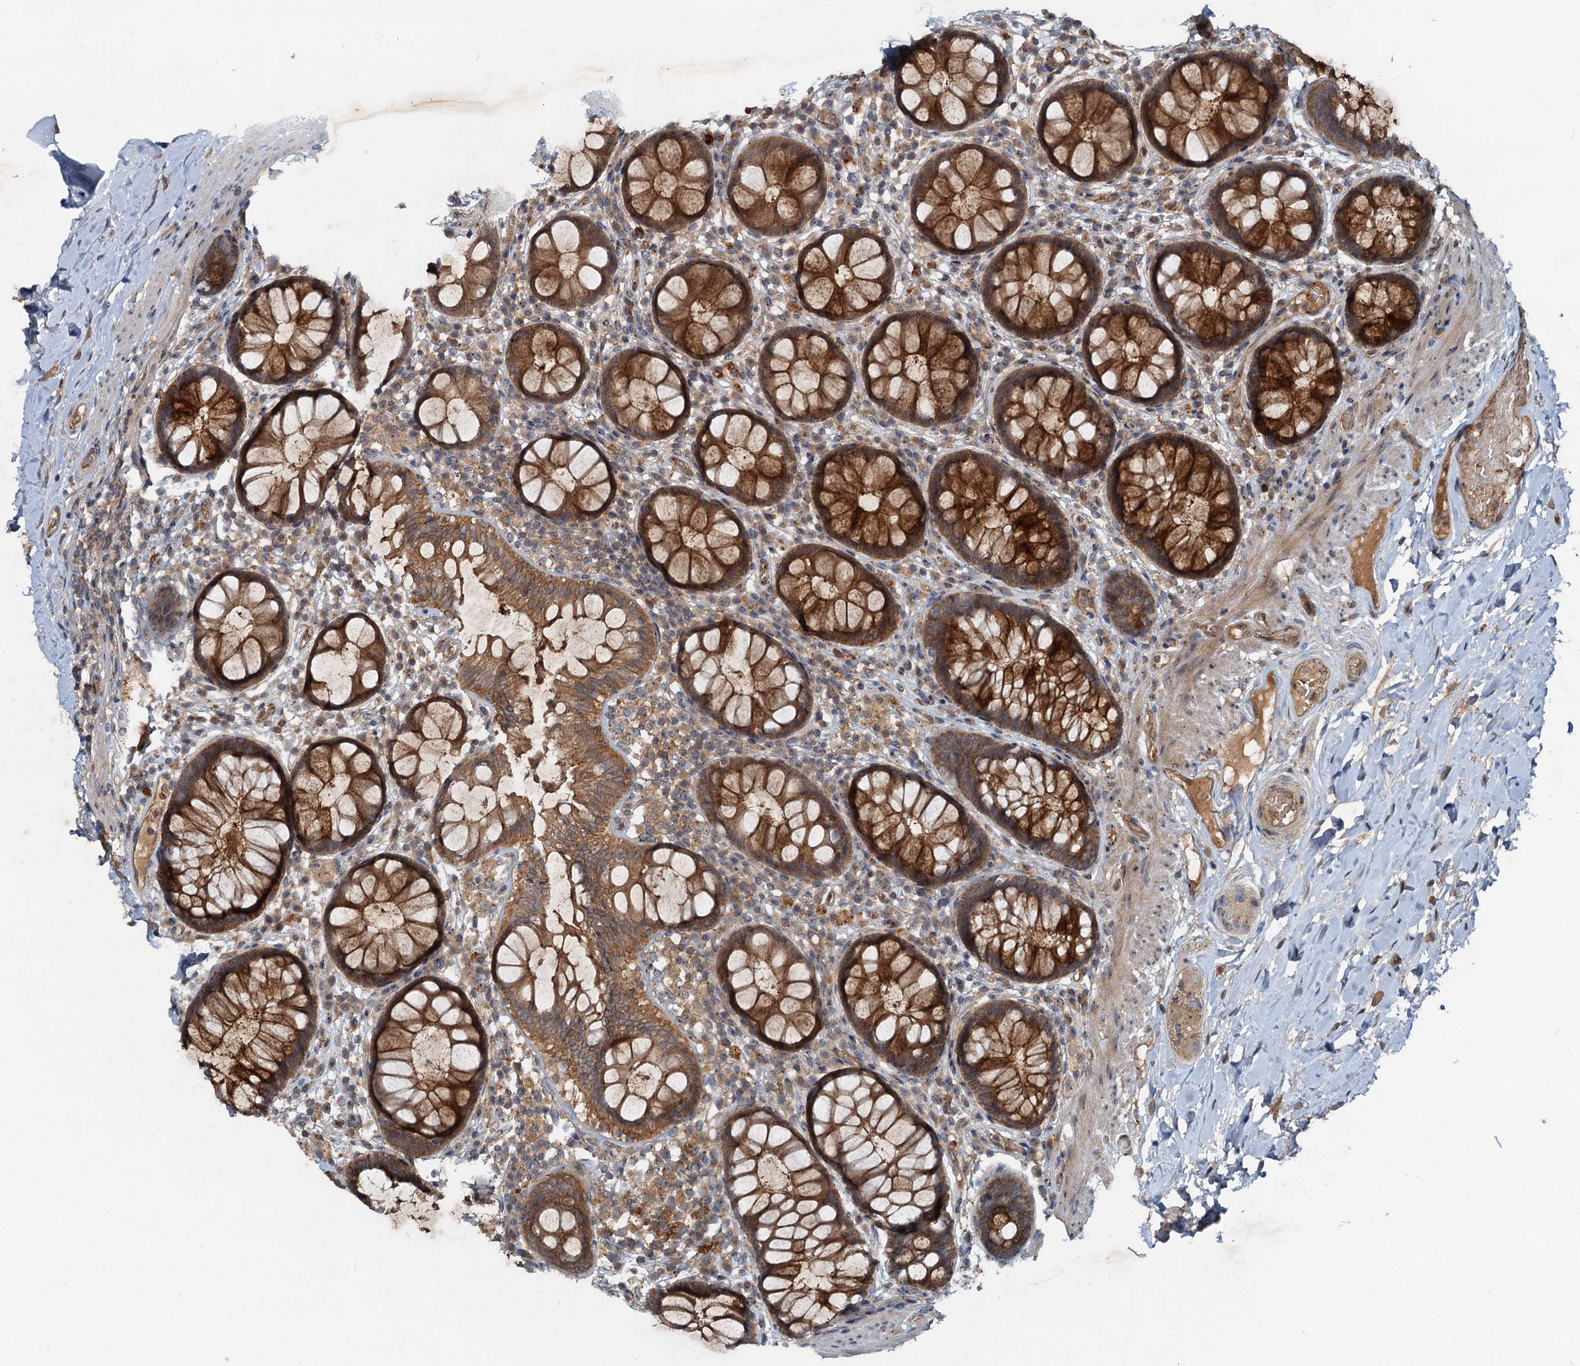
{"staining": {"intensity": "strong", "quantity": ">75%", "location": "cytoplasmic/membranous"}, "tissue": "rectum", "cell_type": "Glandular cells", "image_type": "normal", "snomed": [{"axis": "morphology", "description": "Normal tissue, NOS"}, {"axis": "topography", "description": "Rectum"}], "caption": "A high amount of strong cytoplasmic/membranous positivity is present in approximately >75% of glandular cells in benign rectum. (brown staining indicates protein expression, while blue staining denotes nuclei).", "gene": "CEP68", "patient": {"sex": "male", "age": 83}}